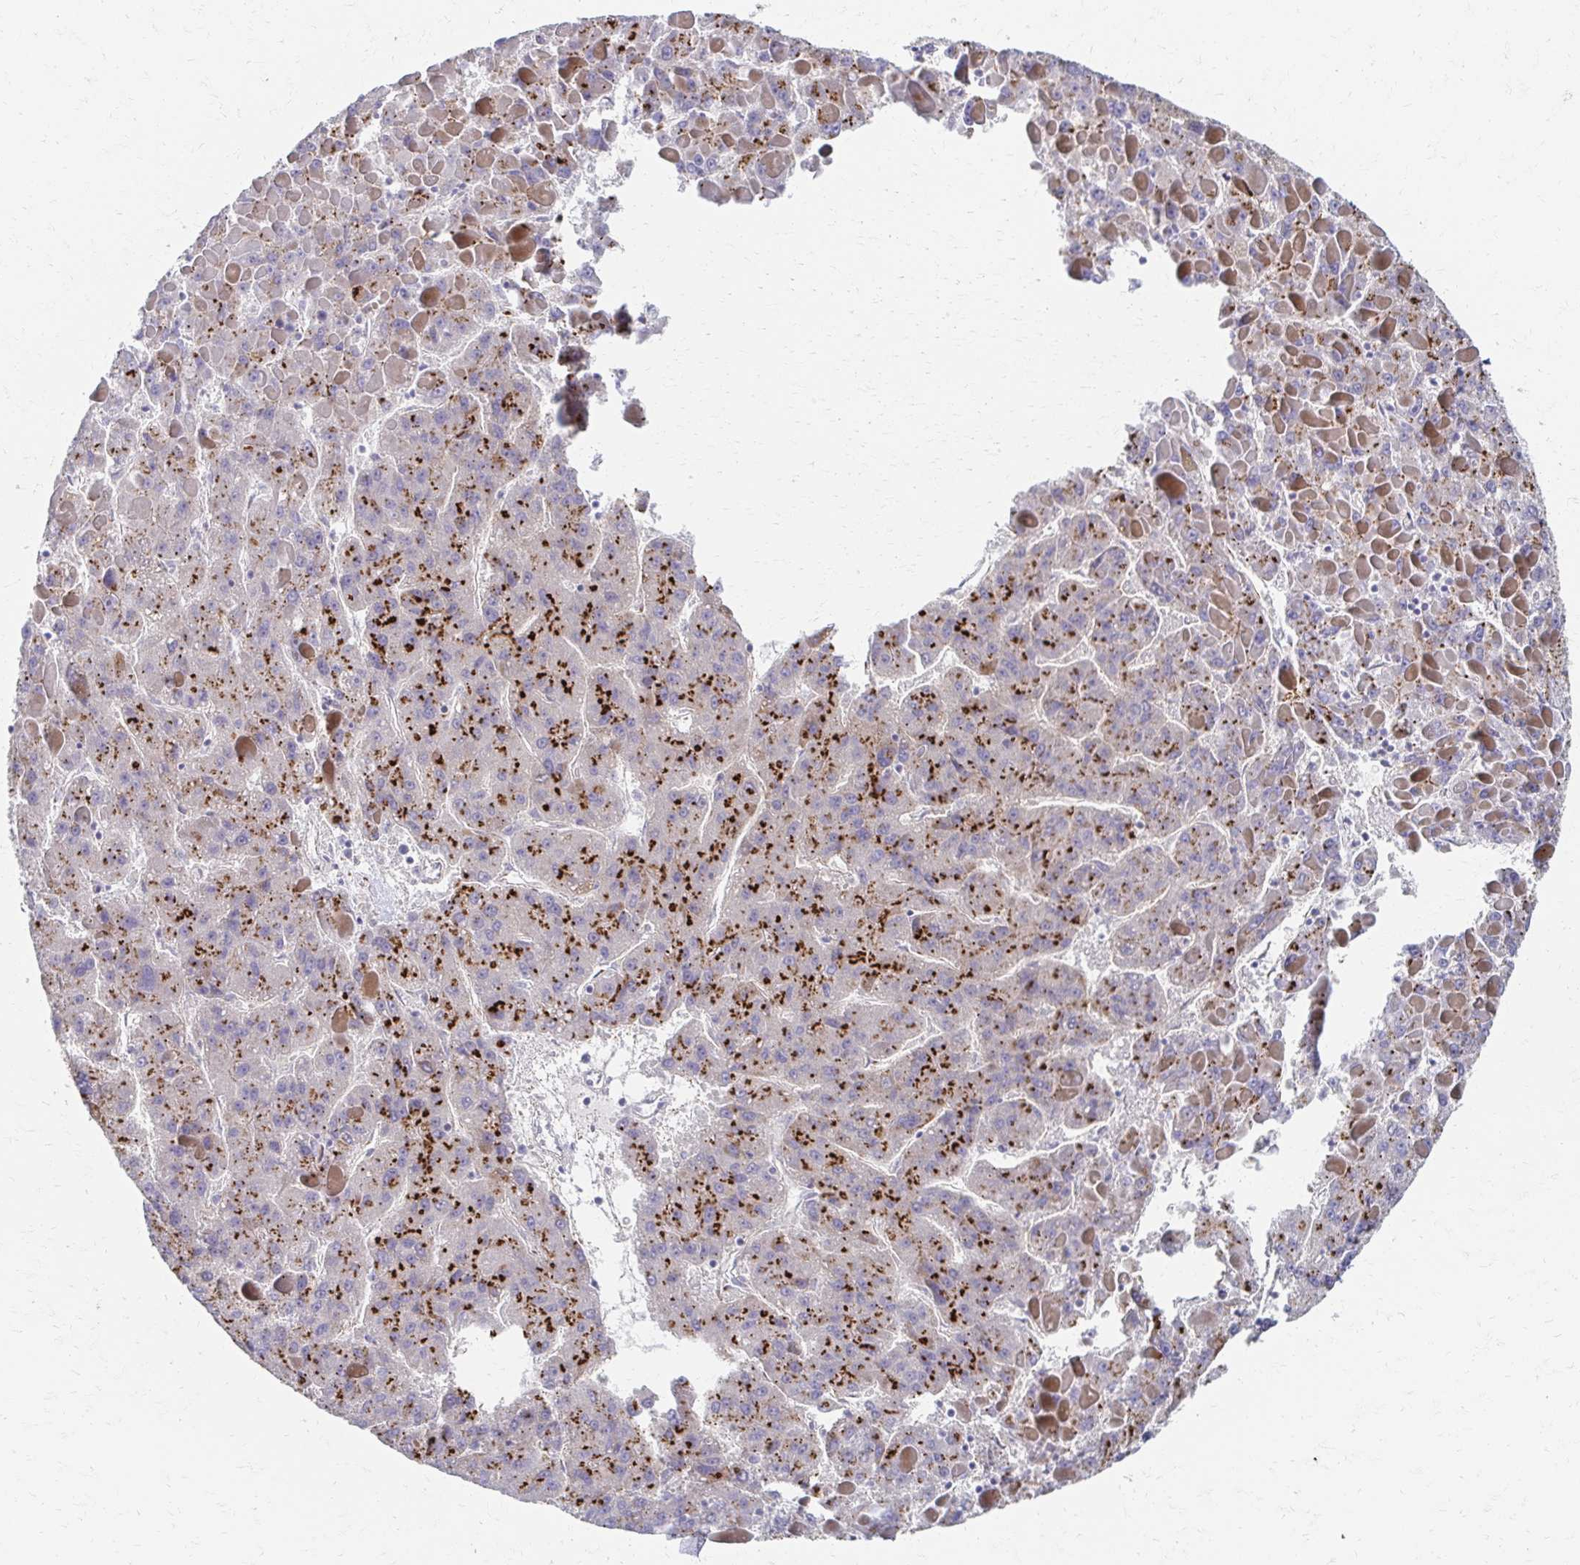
{"staining": {"intensity": "strong", "quantity": ">75%", "location": "cytoplasmic/membranous"}, "tissue": "liver cancer", "cell_type": "Tumor cells", "image_type": "cancer", "snomed": [{"axis": "morphology", "description": "Carcinoma, Hepatocellular, NOS"}, {"axis": "topography", "description": "Liver"}], "caption": "This histopathology image shows immunohistochemistry staining of human liver cancer, with high strong cytoplasmic/membranous expression in approximately >75% of tumor cells.", "gene": "TM9SF1", "patient": {"sex": "female", "age": 82}}